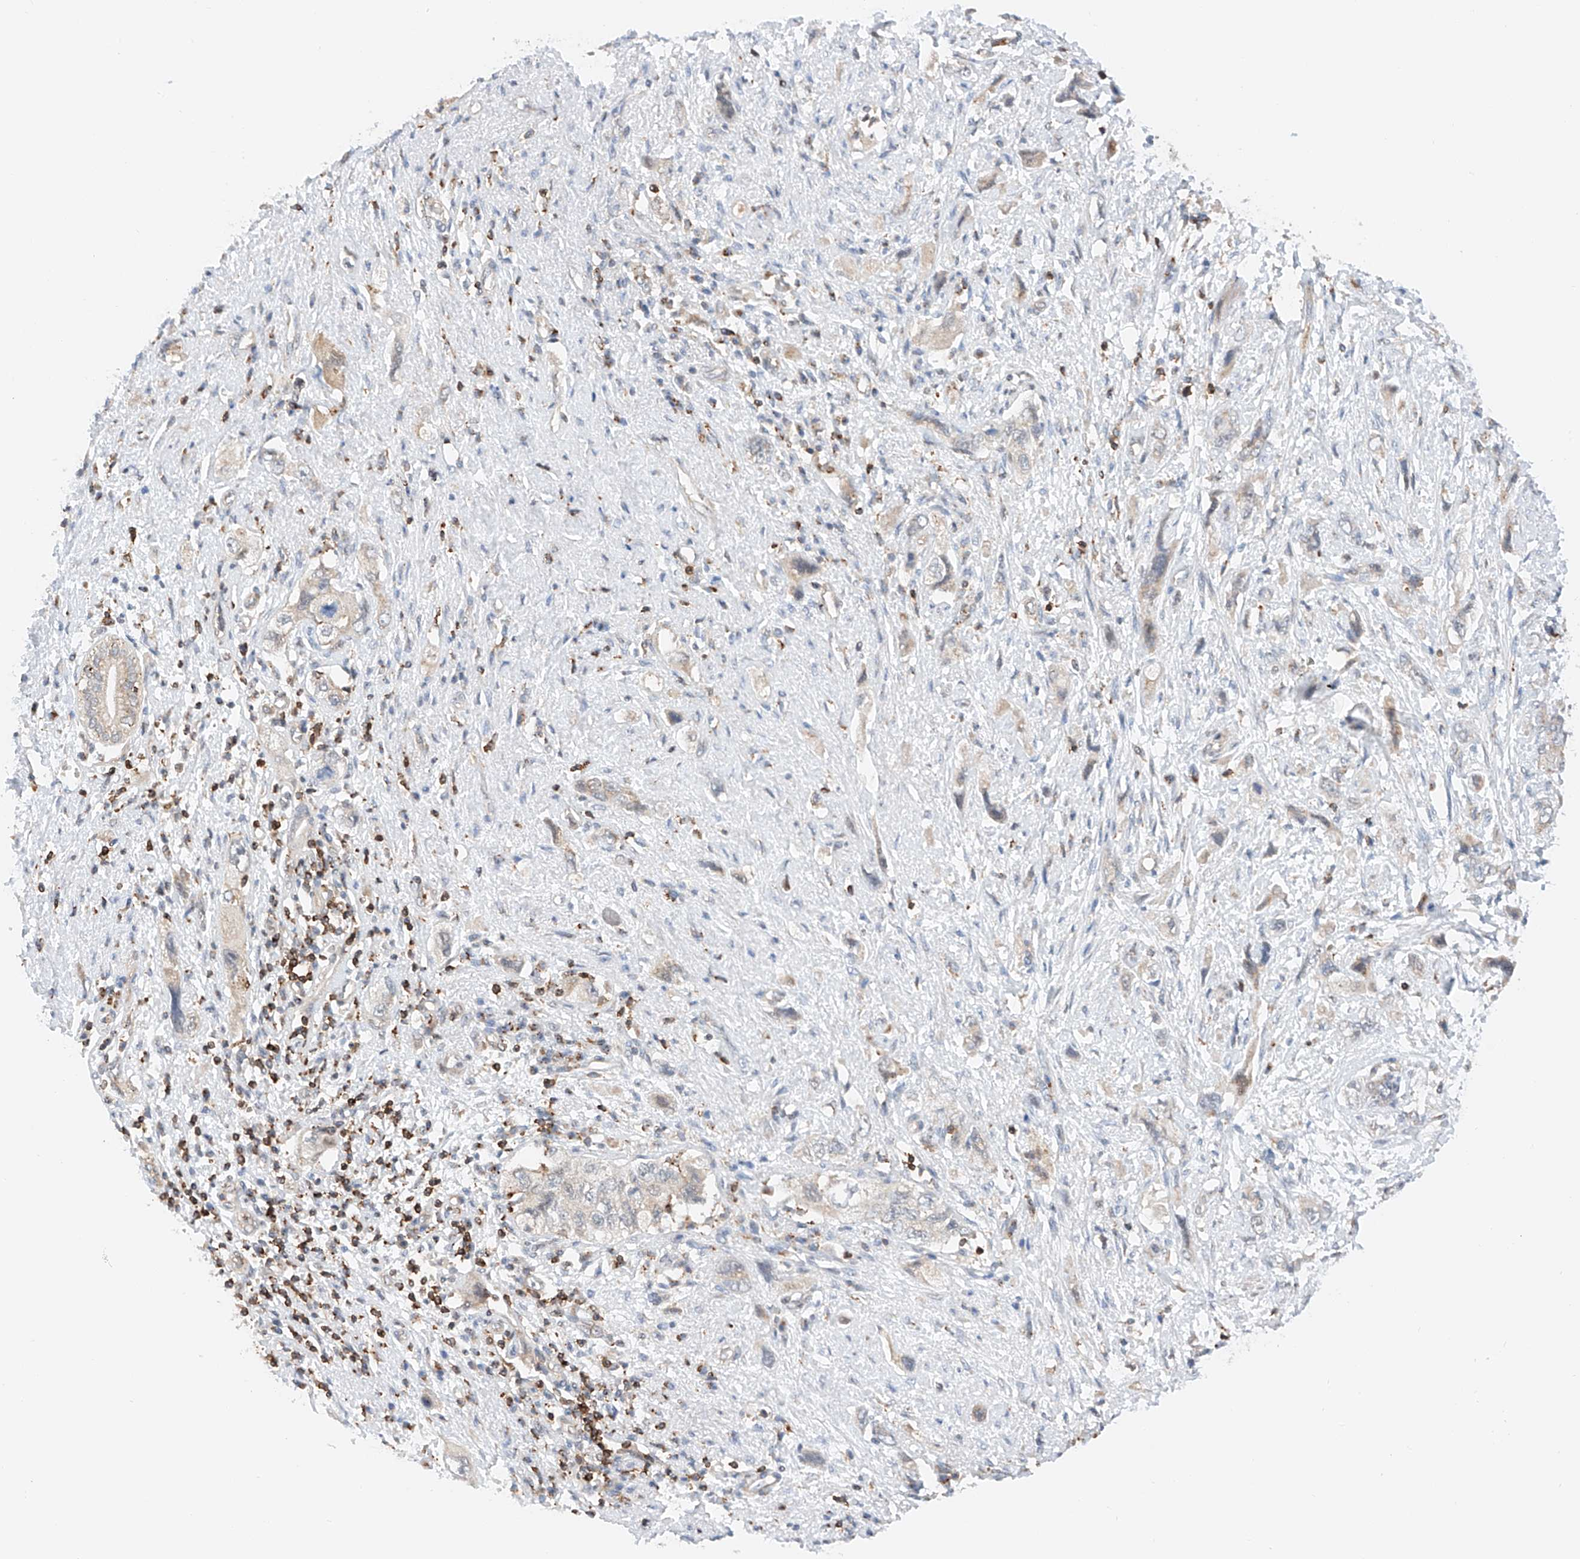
{"staining": {"intensity": "weak", "quantity": "<25%", "location": "cytoplasmic/membranous"}, "tissue": "pancreatic cancer", "cell_type": "Tumor cells", "image_type": "cancer", "snomed": [{"axis": "morphology", "description": "Adenocarcinoma, NOS"}, {"axis": "topography", "description": "Pancreas"}], "caption": "Immunohistochemistry (IHC) micrograph of adenocarcinoma (pancreatic) stained for a protein (brown), which displays no positivity in tumor cells.", "gene": "MFN2", "patient": {"sex": "female", "age": 73}}